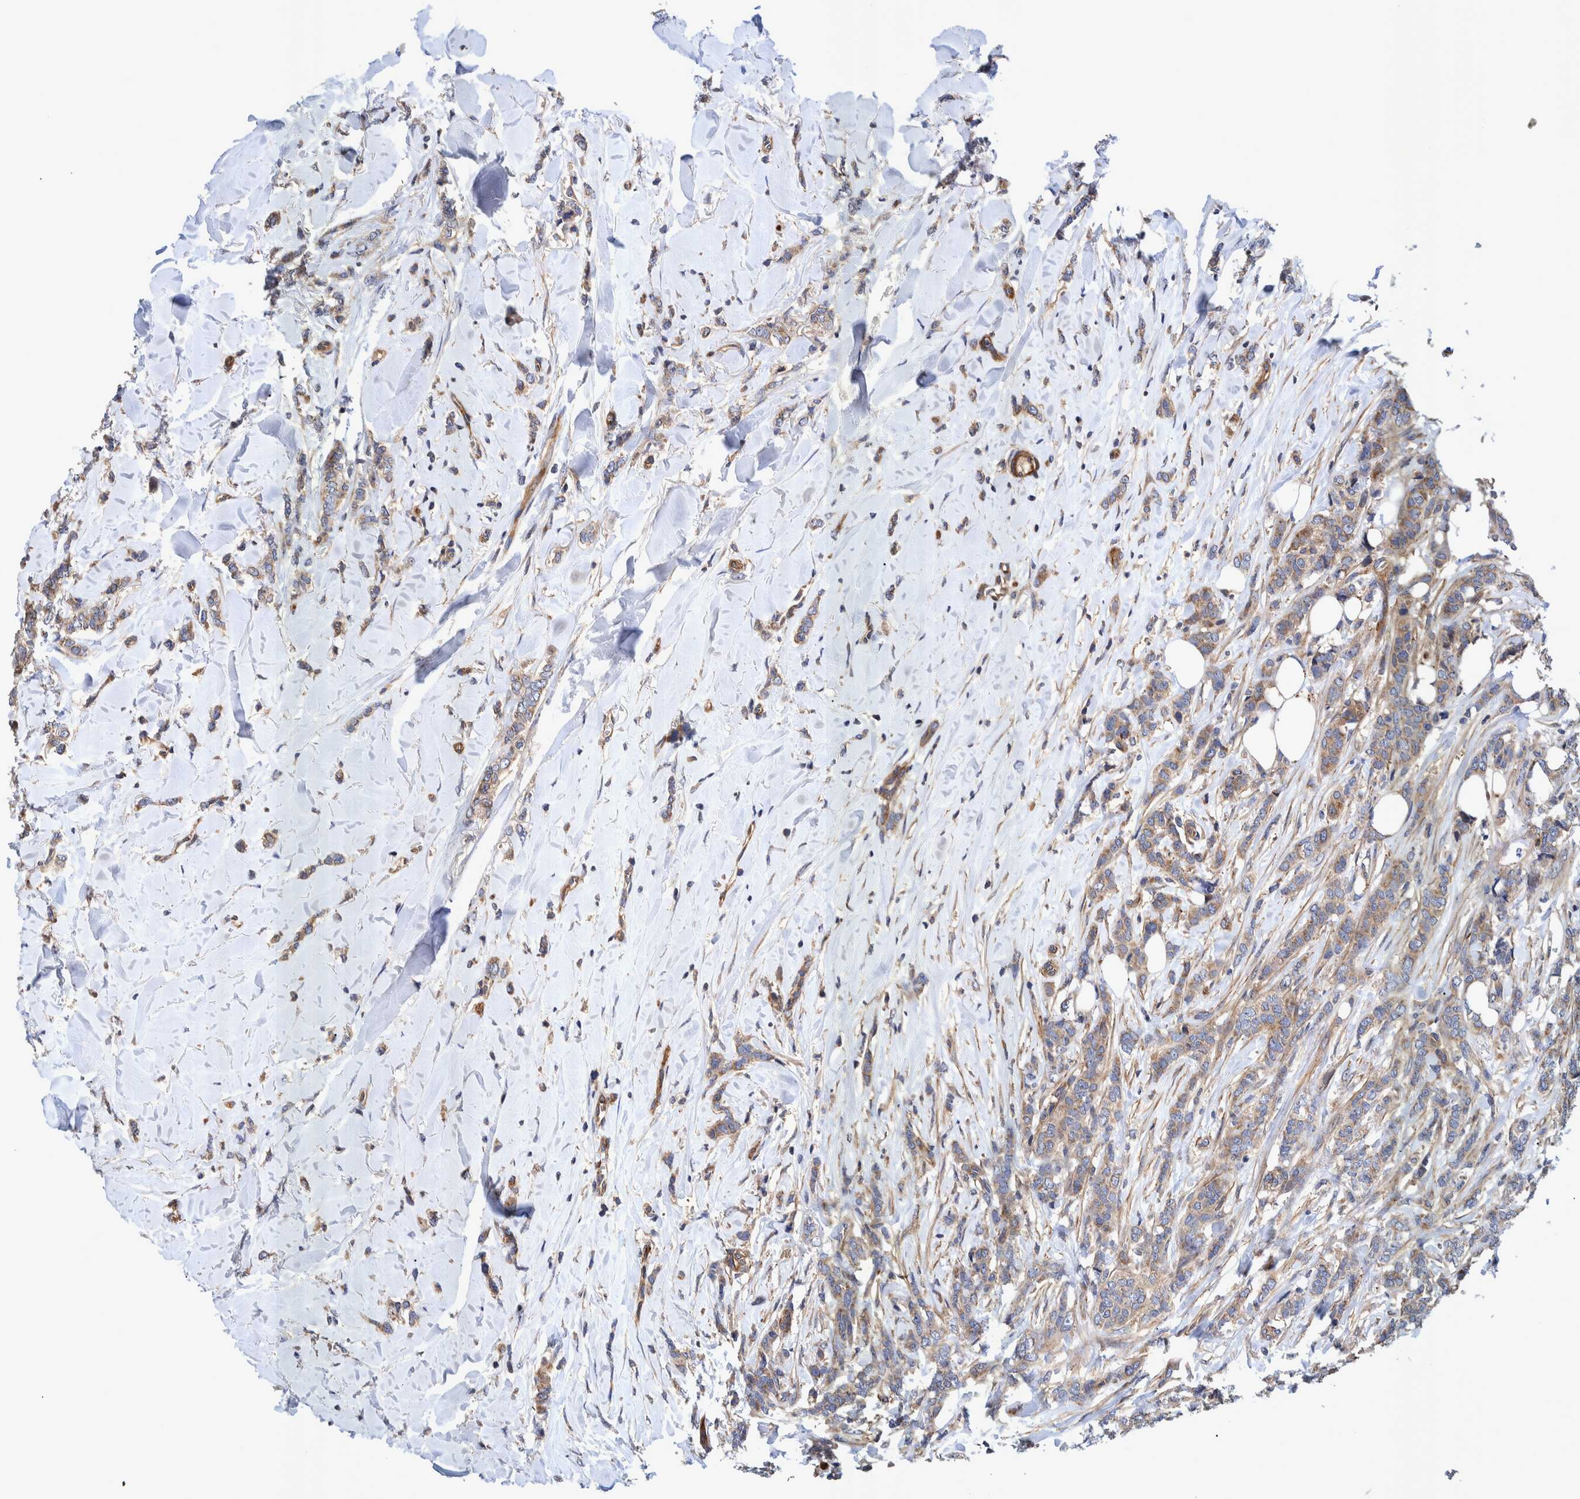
{"staining": {"intensity": "weak", "quantity": ">75%", "location": "cytoplasmic/membranous"}, "tissue": "breast cancer", "cell_type": "Tumor cells", "image_type": "cancer", "snomed": [{"axis": "morphology", "description": "Lobular carcinoma"}, {"axis": "topography", "description": "Skin"}, {"axis": "topography", "description": "Breast"}], "caption": "Breast cancer stained for a protein displays weak cytoplasmic/membranous positivity in tumor cells.", "gene": "GRPEL2", "patient": {"sex": "female", "age": 46}}